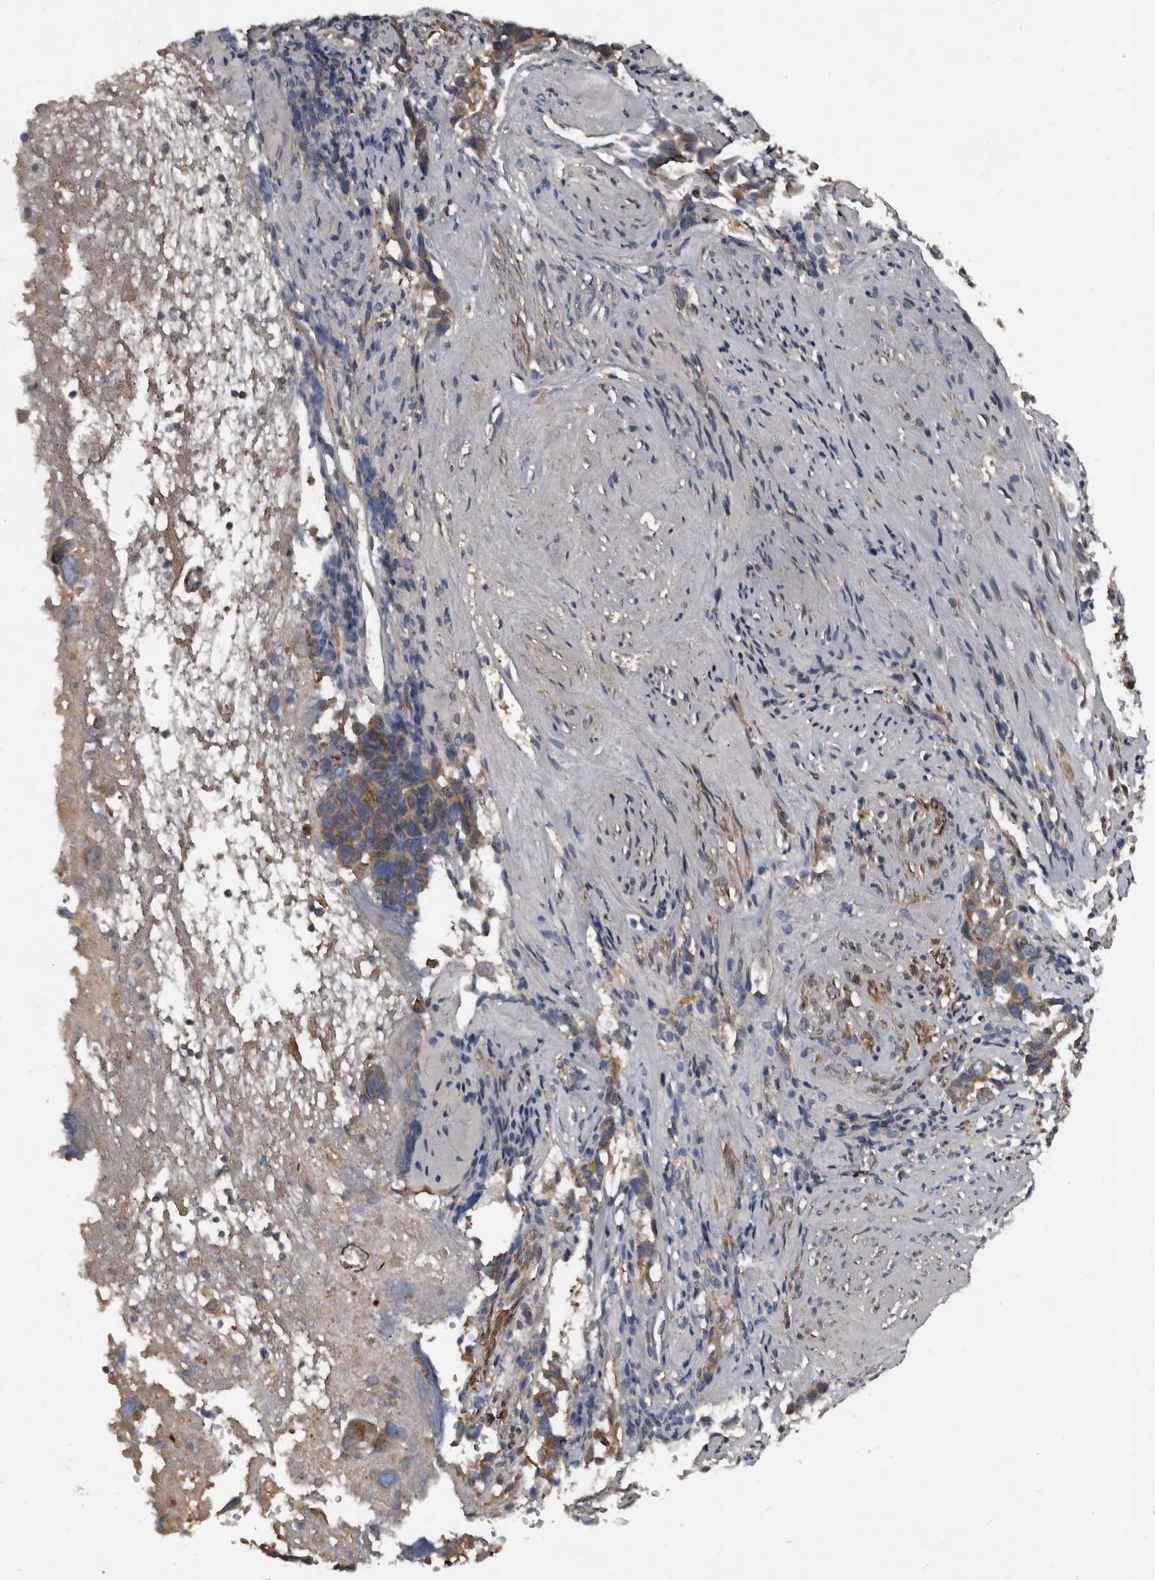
{"staining": {"intensity": "moderate", "quantity": ">75%", "location": "cytoplasmic/membranous"}, "tissue": "liver cancer", "cell_type": "Tumor cells", "image_type": "cancer", "snomed": [{"axis": "morphology", "description": "Cholangiocarcinoma"}, {"axis": "topography", "description": "Liver"}], "caption": "There is medium levels of moderate cytoplasmic/membranous positivity in tumor cells of cholangiocarcinoma (liver), as demonstrated by immunohistochemical staining (brown color).", "gene": "GREB1", "patient": {"sex": "female", "age": 79}}